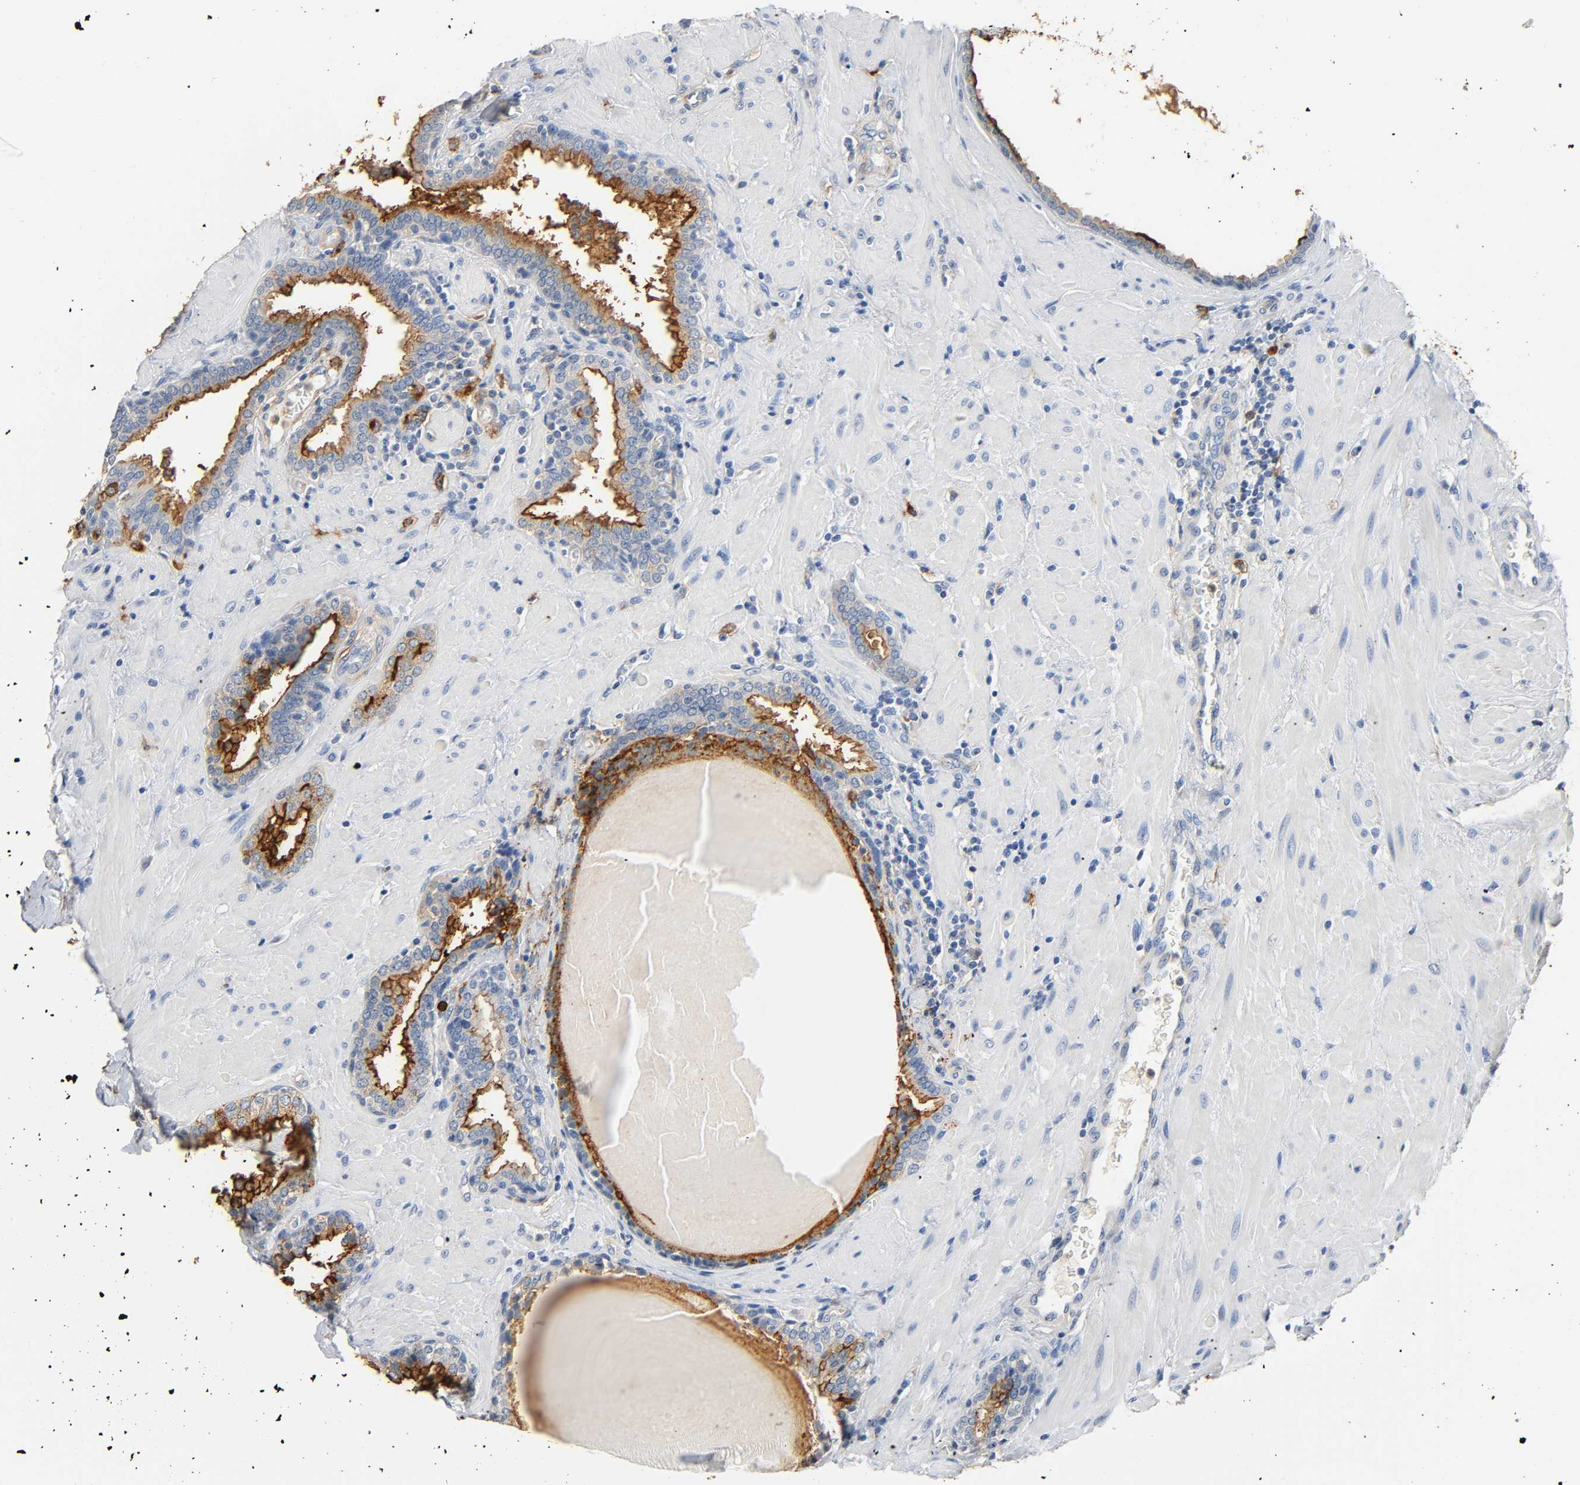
{"staining": {"intensity": "strong", "quantity": ">75%", "location": "cytoplasmic/membranous"}, "tissue": "prostate", "cell_type": "Glandular cells", "image_type": "normal", "snomed": [{"axis": "morphology", "description": "Normal tissue, NOS"}, {"axis": "topography", "description": "Prostate"}], "caption": "Immunohistochemical staining of normal prostate demonstrates high levels of strong cytoplasmic/membranous positivity in about >75% of glandular cells.", "gene": "ANPEP", "patient": {"sex": "male", "age": 51}}